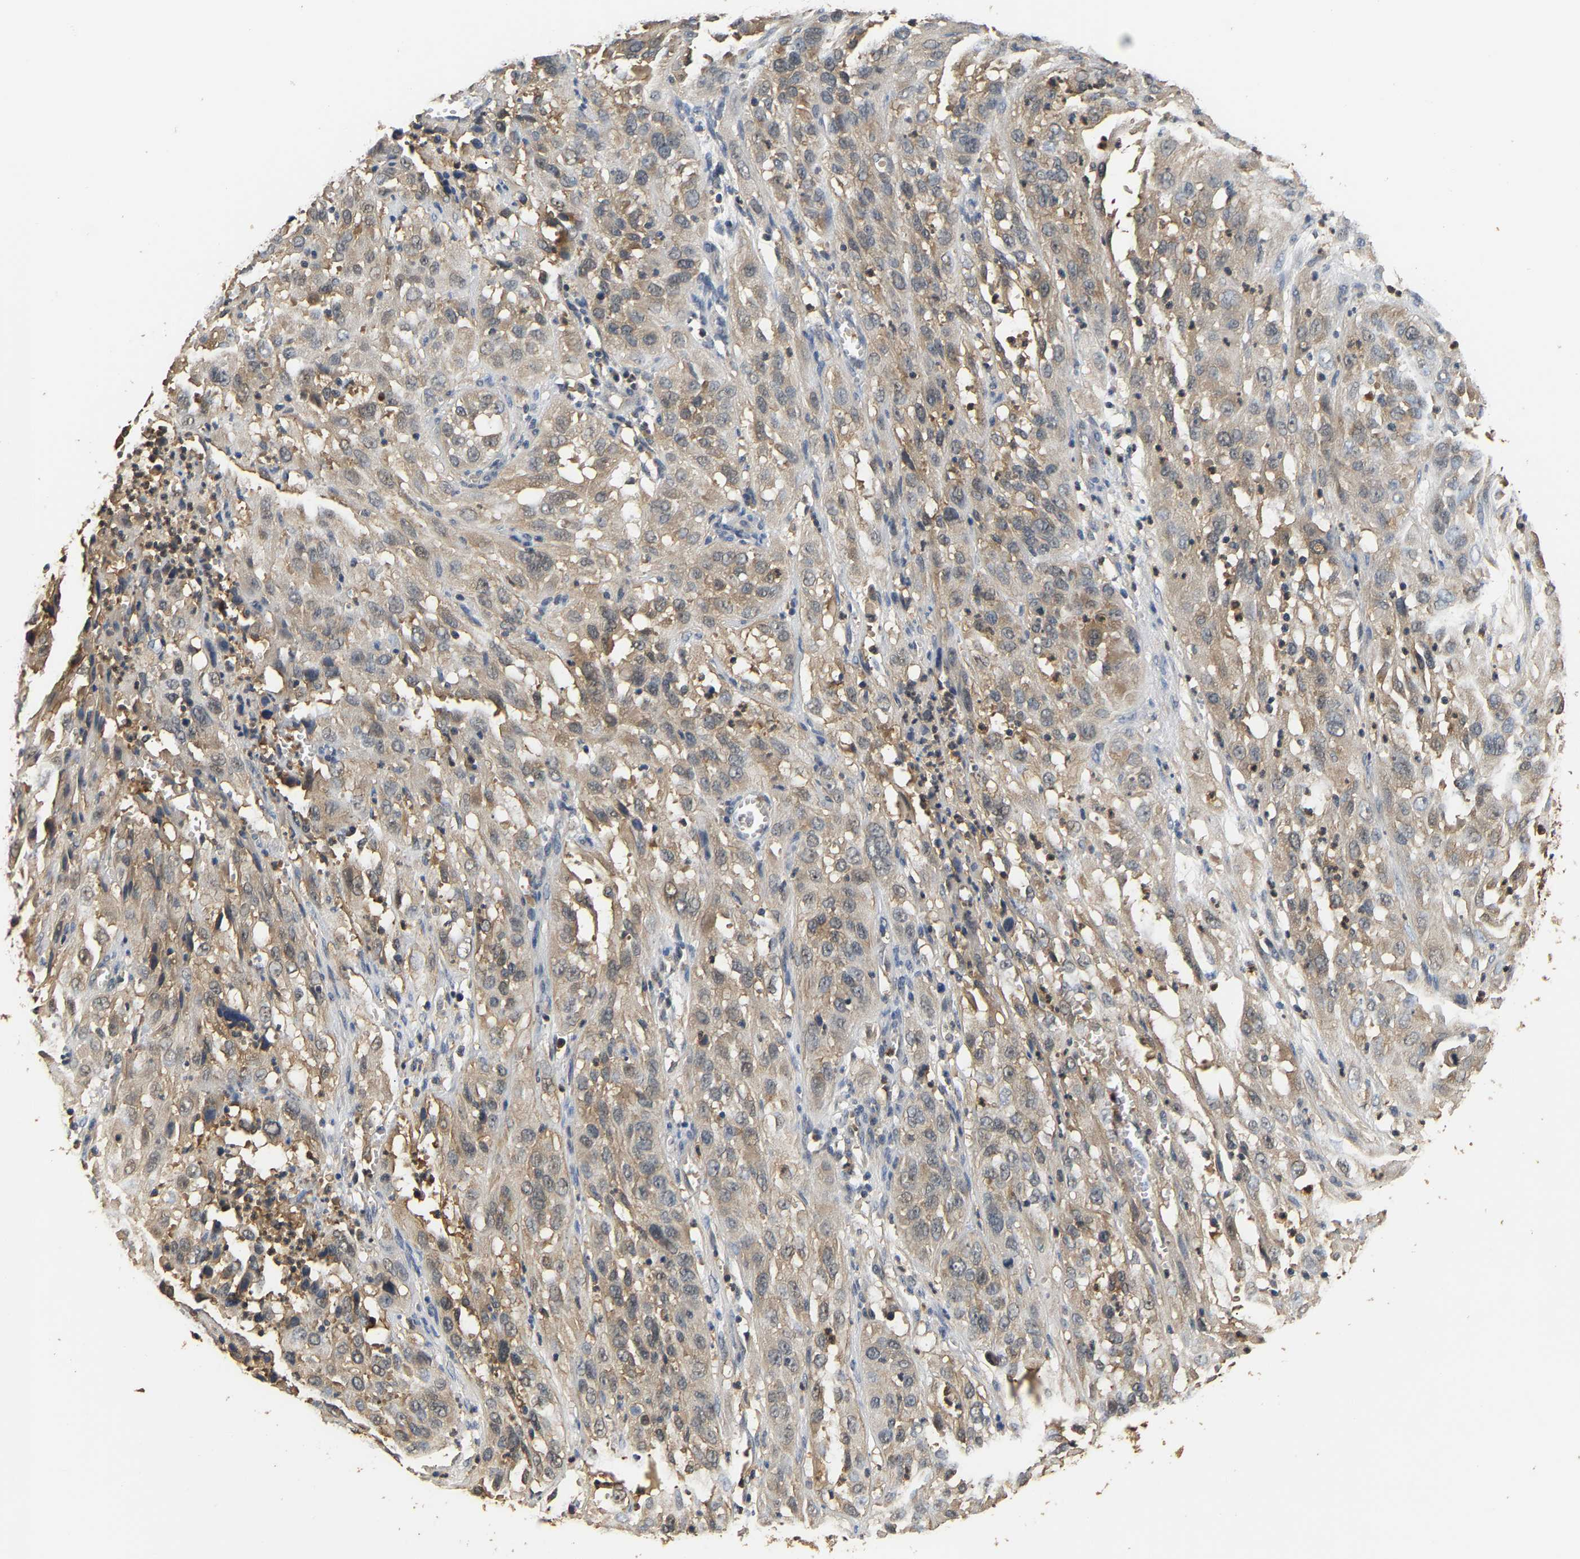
{"staining": {"intensity": "weak", "quantity": "25%-75%", "location": "cytoplasmic/membranous"}, "tissue": "cervical cancer", "cell_type": "Tumor cells", "image_type": "cancer", "snomed": [{"axis": "morphology", "description": "Squamous cell carcinoma, NOS"}, {"axis": "topography", "description": "Cervix"}], "caption": "DAB (3,3'-diaminobenzidine) immunohistochemical staining of squamous cell carcinoma (cervical) demonstrates weak cytoplasmic/membranous protein positivity in about 25%-75% of tumor cells.", "gene": "GPI", "patient": {"sex": "female", "age": 32}}